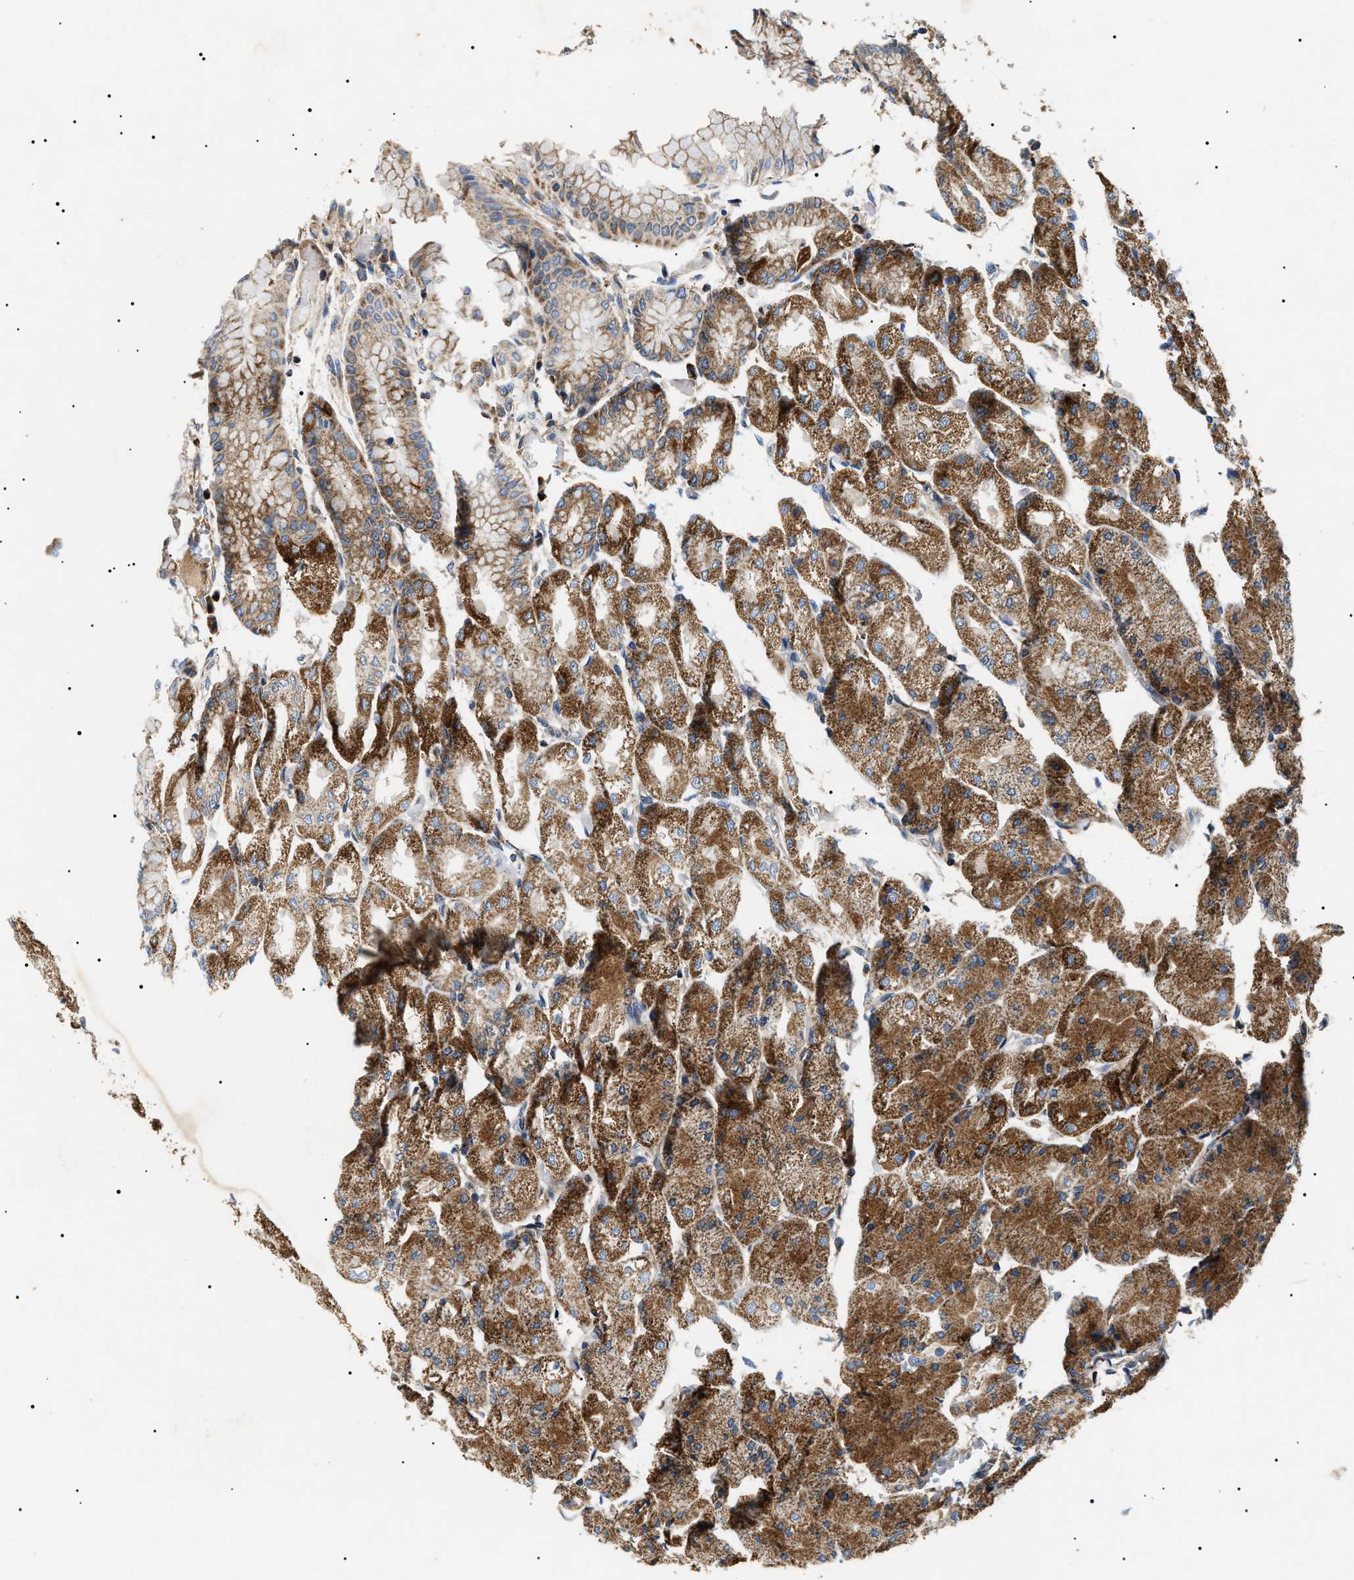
{"staining": {"intensity": "strong", "quantity": ">75%", "location": "cytoplasmic/membranous"}, "tissue": "stomach", "cell_type": "Glandular cells", "image_type": "normal", "snomed": [{"axis": "morphology", "description": "Normal tissue, NOS"}, {"axis": "topography", "description": "Stomach, upper"}], "caption": "A micrograph showing strong cytoplasmic/membranous positivity in about >75% of glandular cells in normal stomach, as visualized by brown immunohistochemical staining.", "gene": "OXSM", "patient": {"sex": "male", "age": 72}}